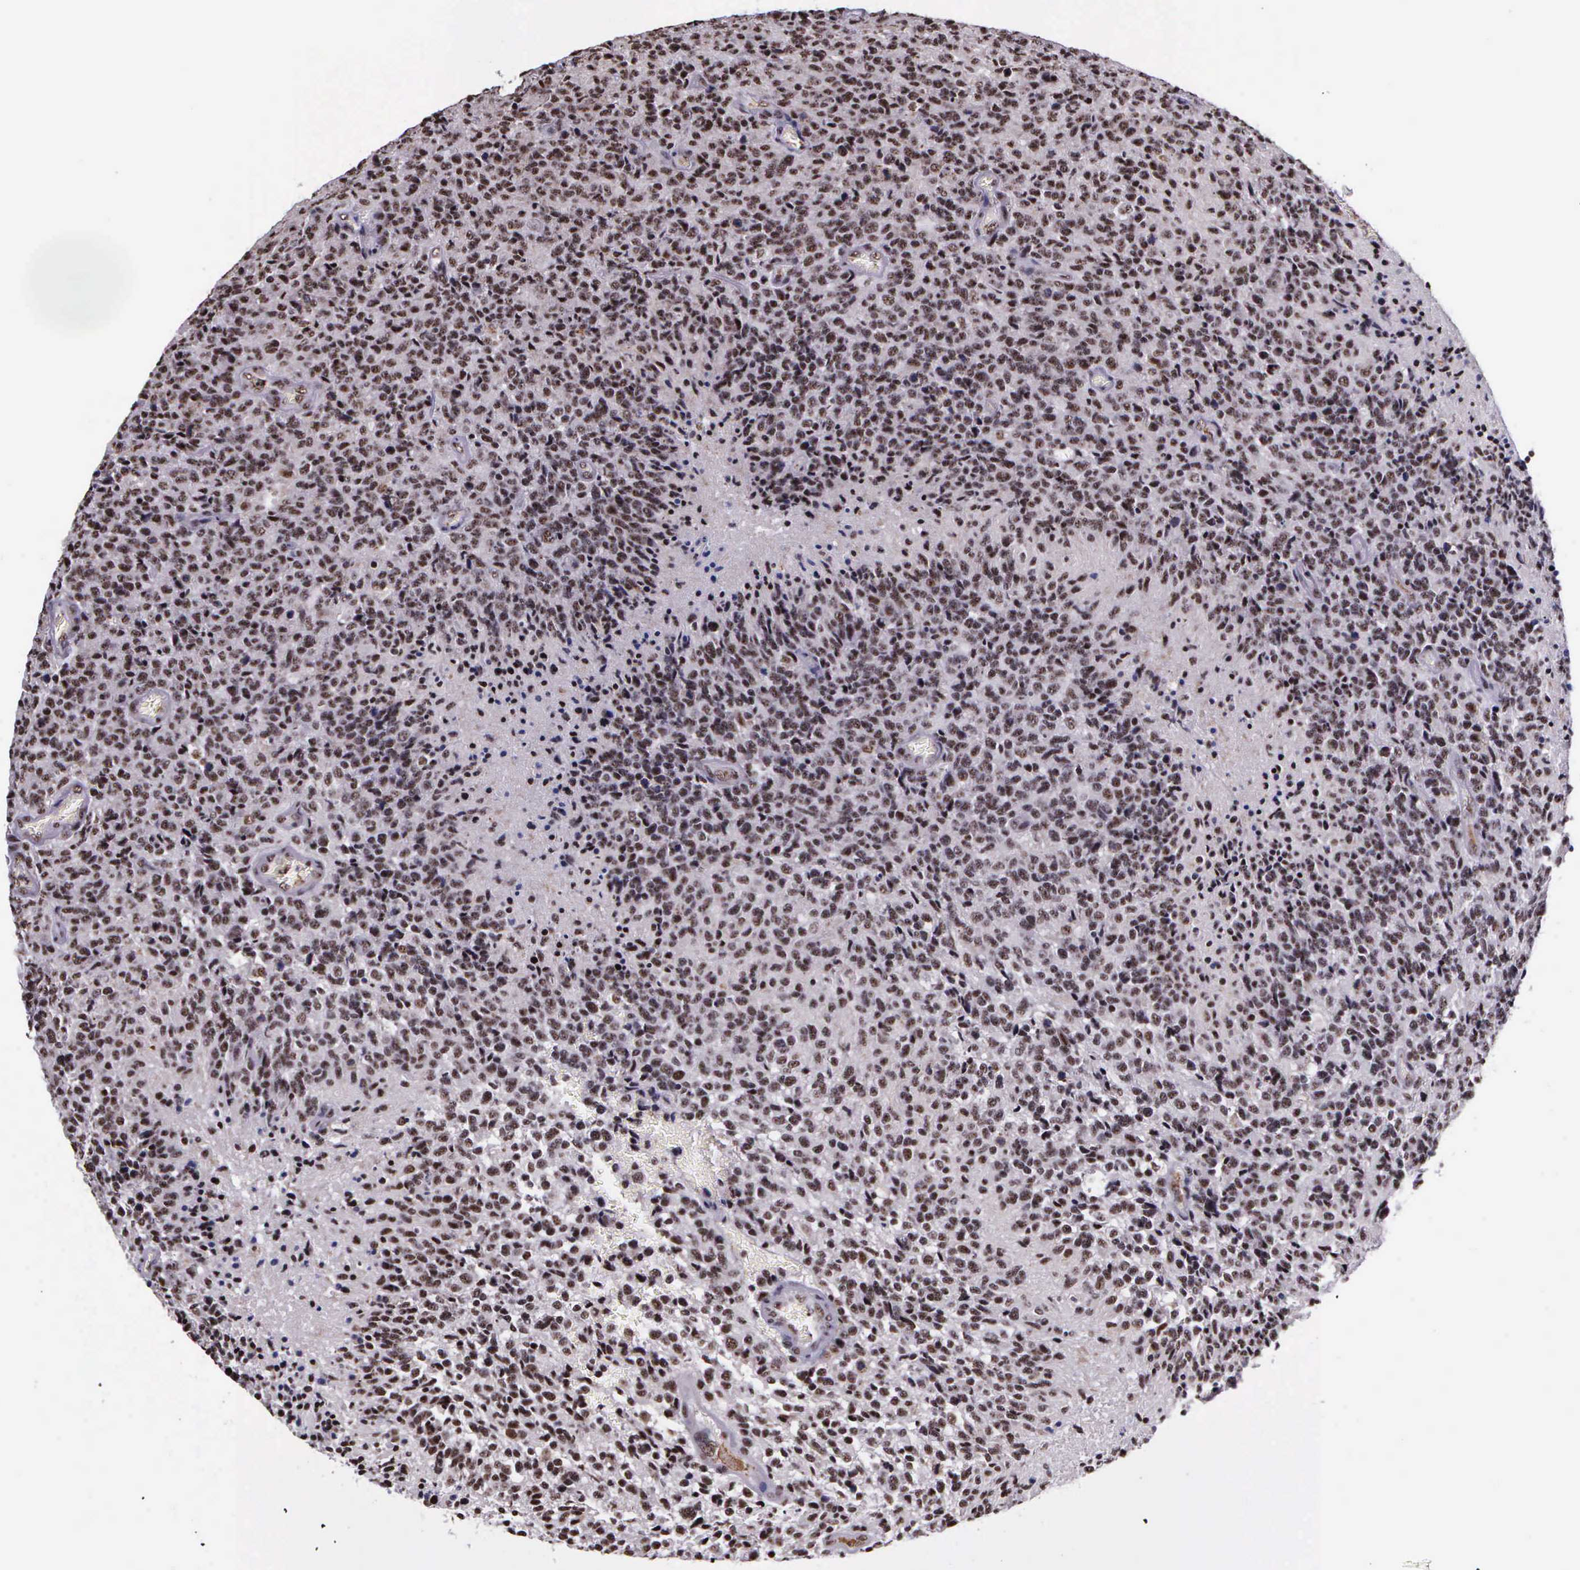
{"staining": {"intensity": "moderate", "quantity": ">75%", "location": "nuclear"}, "tissue": "glioma", "cell_type": "Tumor cells", "image_type": "cancer", "snomed": [{"axis": "morphology", "description": "Glioma, malignant, High grade"}, {"axis": "topography", "description": "Brain"}], "caption": "Moderate nuclear protein staining is appreciated in about >75% of tumor cells in malignant high-grade glioma.", "gene": "FAM47A", "patient": {"sex": "male", "age": 36}}